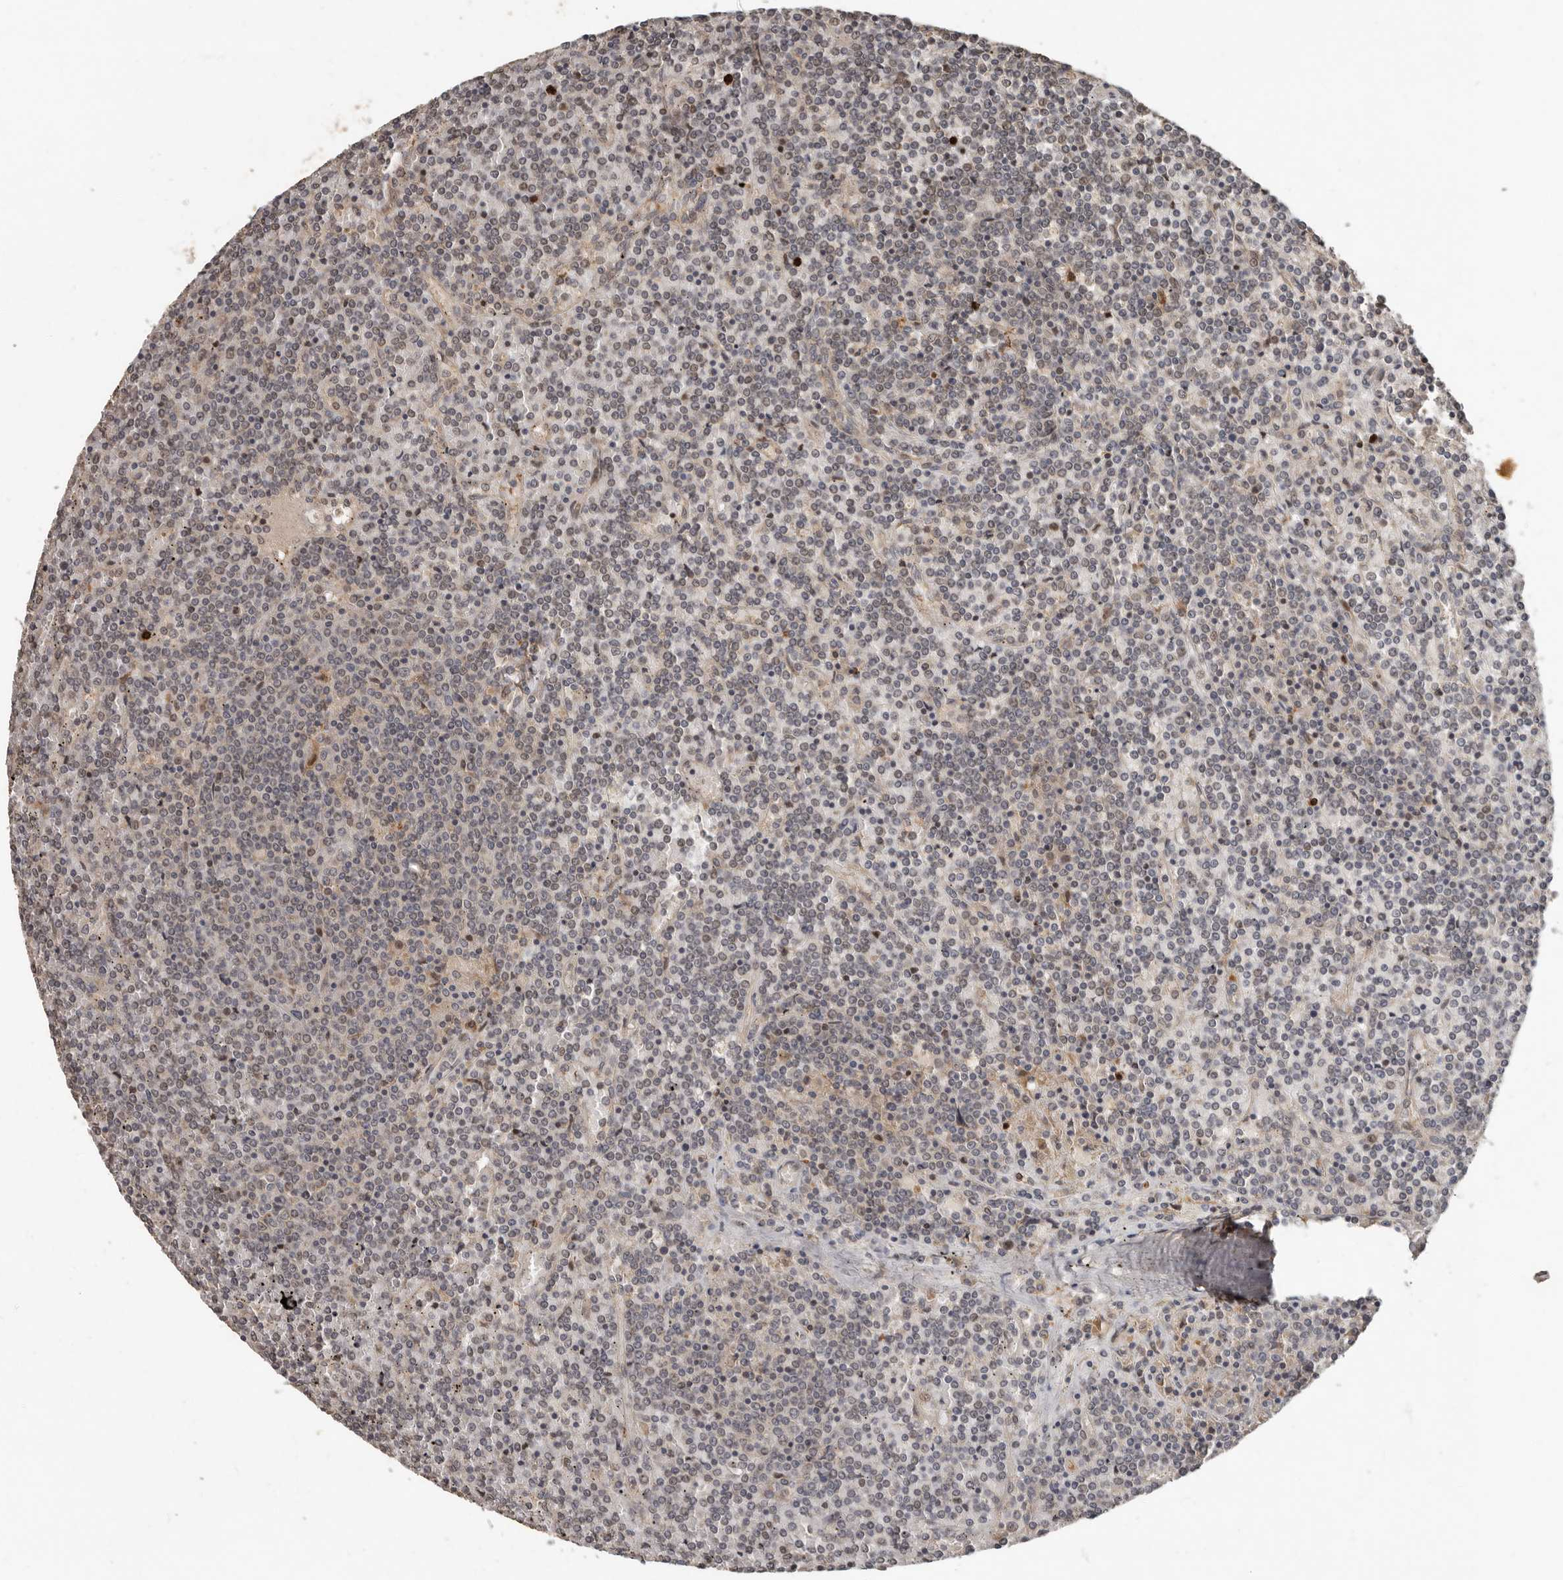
{"staining": {"intensity": "weak", "quantity": "<25%", "location": "cytoplasmic/membranous,nuclear"}, "tissue": "lymphoma", "cell_type": "Tumor cells", "image_type": "cancer", "snomed": [{"axis": "morphology", "description": "Malignant lymphoma, non-Hodgkin's type, Low grade"}, {"axis": "topography", "description": "Spleen"}], "caption": "Tumor cells show no significant positivity in low-grade malignant lymphoma, non-Hodgkin's type. (DAB (3,3'-diaminobenzidine) immunohistochemistry (IHC) with hematoxylin counter stain).", "gene": "KIF26B", "patient": {"sex": "female", "age": 19}}